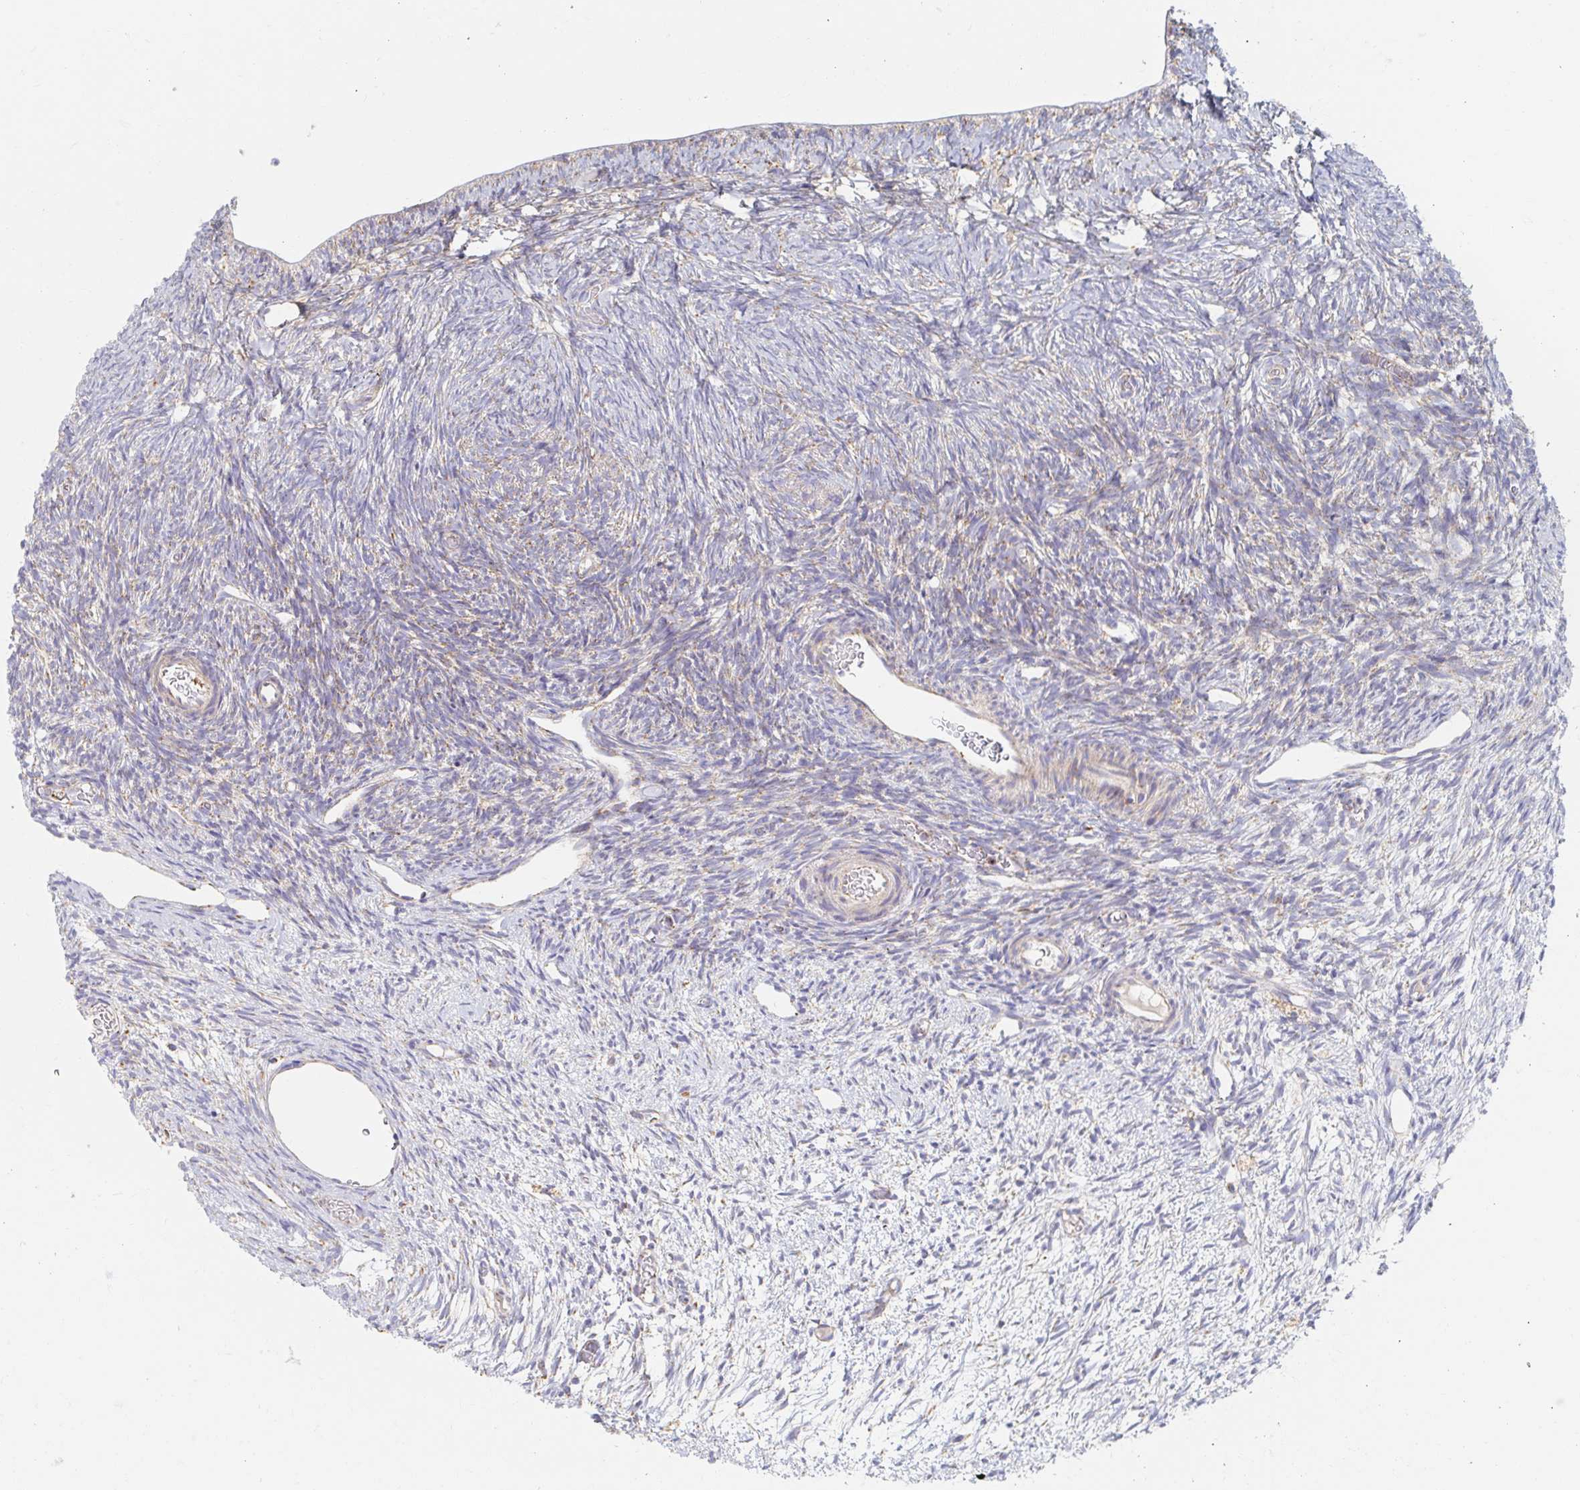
{"staining": {"intensity": "moderate", "quantity": ">75%", "location": "cytoplasmic/membranous"}, "tissue": "ovary", "cell_type": "Follicle cells", "image_type": "normal", "snomed": [{"axis": "morphology", "description": "Normal tissue, NOS"}, {"axis": "topography", "description": "Ovary"}], "caption": "An immunohistochemistry histopathology image of benign tissue is shown. Protein staining in brown shows moderate cytoplasmic/membranous positivity in ovary within follicle cells.", "gene": "MAVS", "patient": {"sex": "female", "age": 39}}